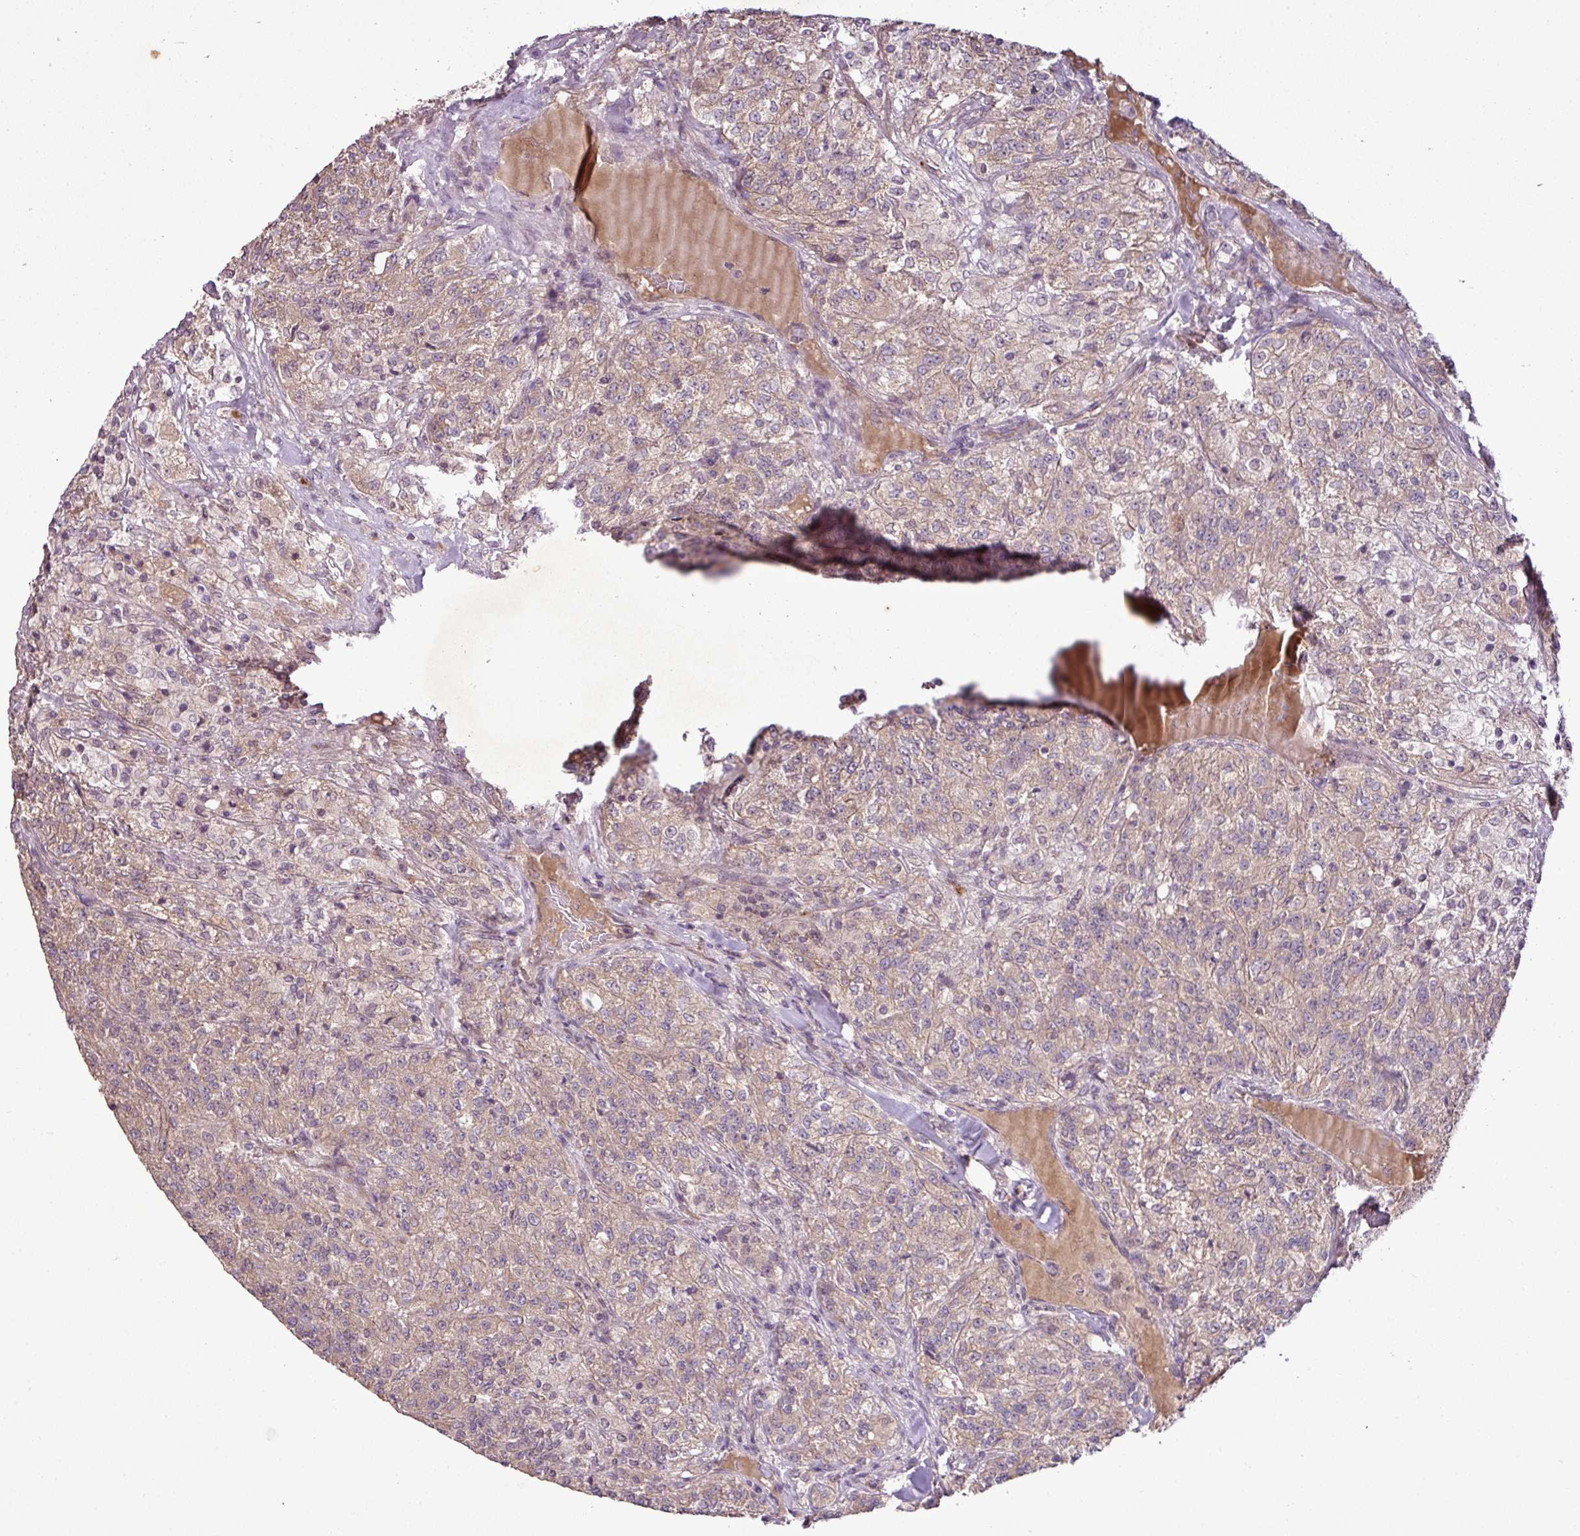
{"staining": {"intensity": "weak", "quantity": "25%-75%", "location": "cytoplasmic/membranous"}, "tissue": "renal cancer", "cell_type": "Tumor cells", "image_type": "cancer", "snomed": [{"axis": "morphology", "description": "Adenocarcinoma, NOS"}, {"axis": "topography", "description": "Kidney"}], "caption": "This is a photomicrograph of IHC staining of renal cancer (adenocarcinoma), which shows weak staining in the cytoplasmic/membranous of tumor cells.", "gene": "DNAAF4", "patient": {"sex": "female", "age": 63}}